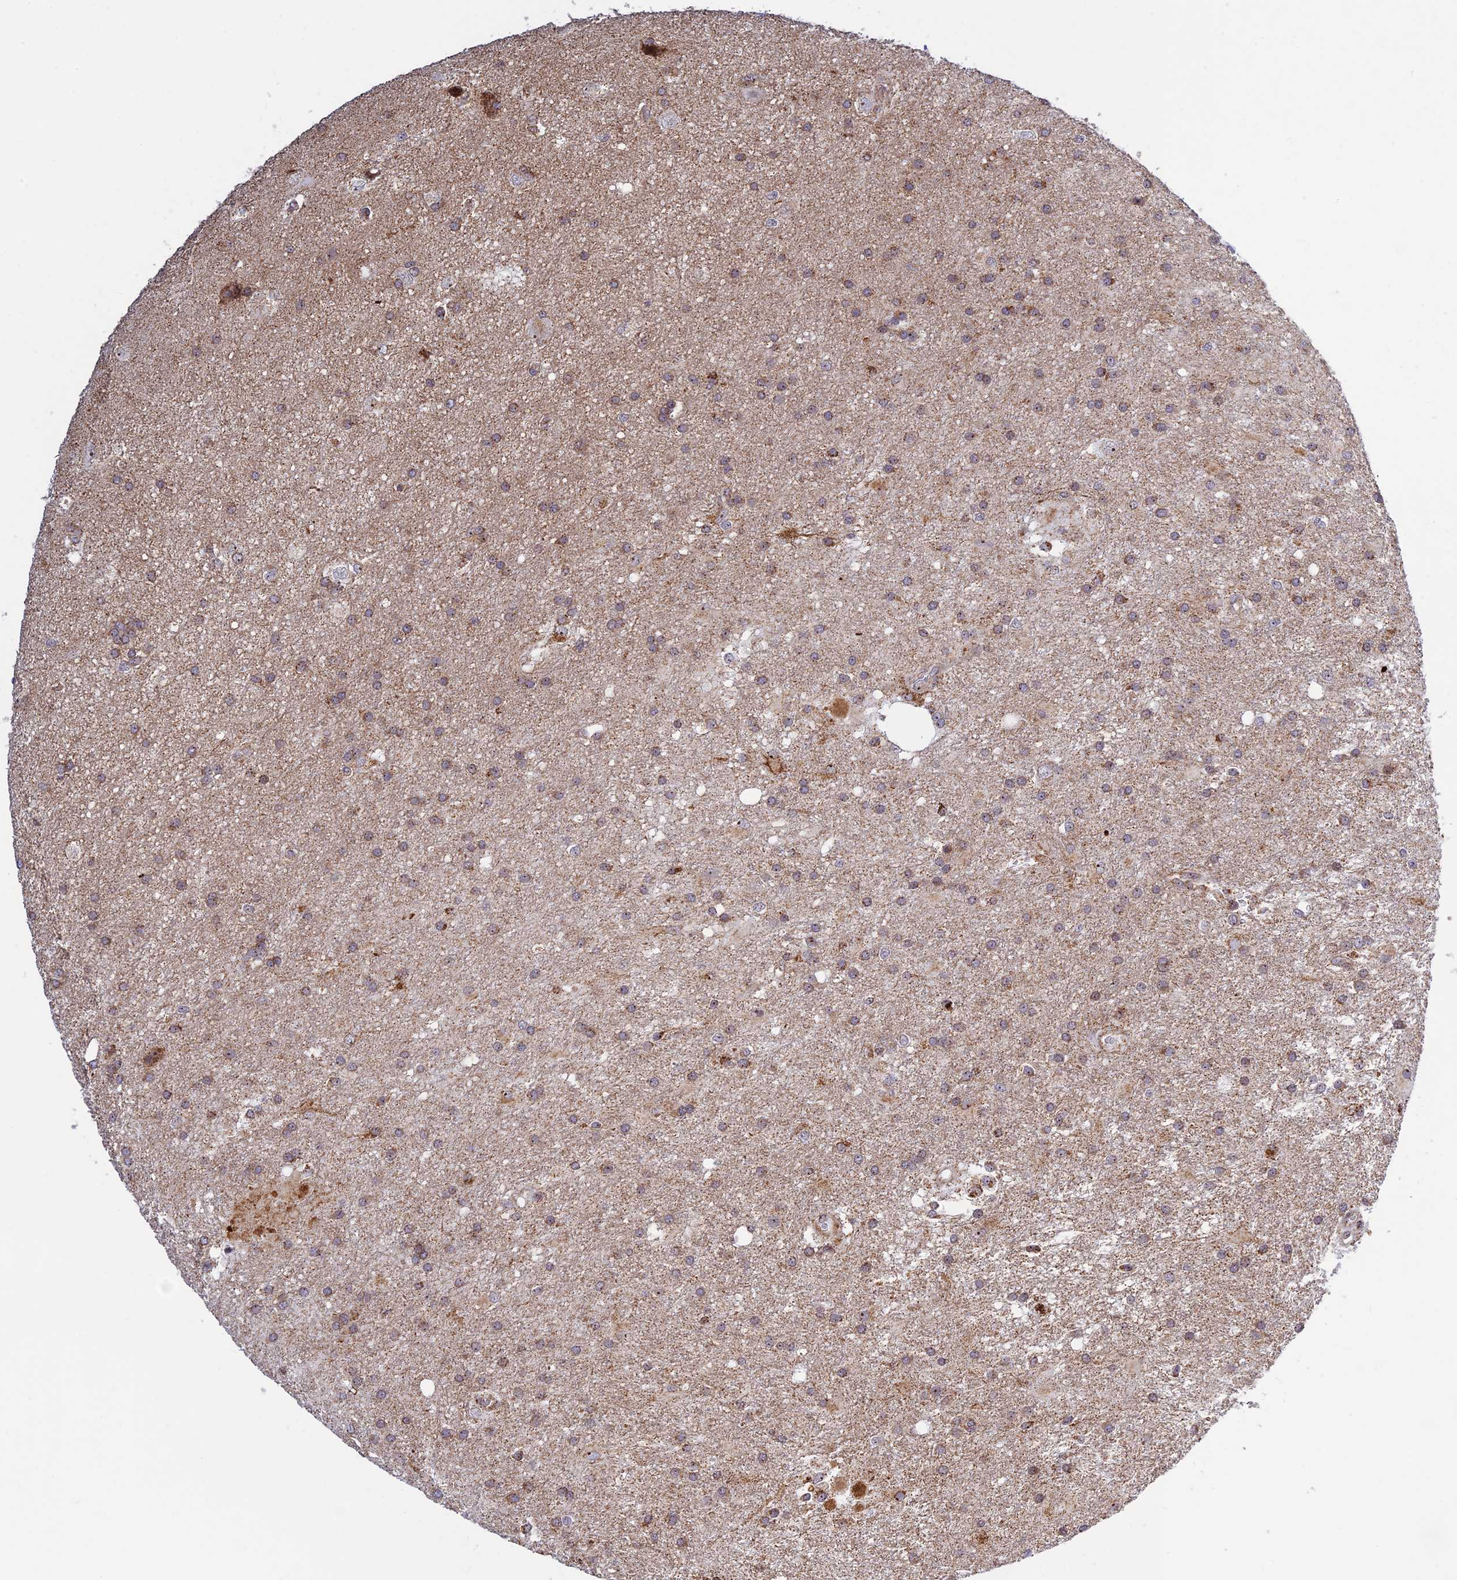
{"staining": {"intensity": "strong", "quantity": "25%-75%", "location": "cytoplasmic/membranous"}, "tissue": "glioma", "cell_type": "Tumor cells", "image_type": "cancer", "snomed": [{"axis": "morphology", "description": "Glioma, malignant, Low grade"}, {"axis": "topography", "description": "Brain"}], "caption": "IHC (DAB (3,3'-diaminobenzidine)) staining of human glioma exhibits strong cytoplasmic/membranous protein staining in about 25%-75% of tumor cells.", "gene": "POLR1G", "patient": {"sex": "male", "age": 66}}